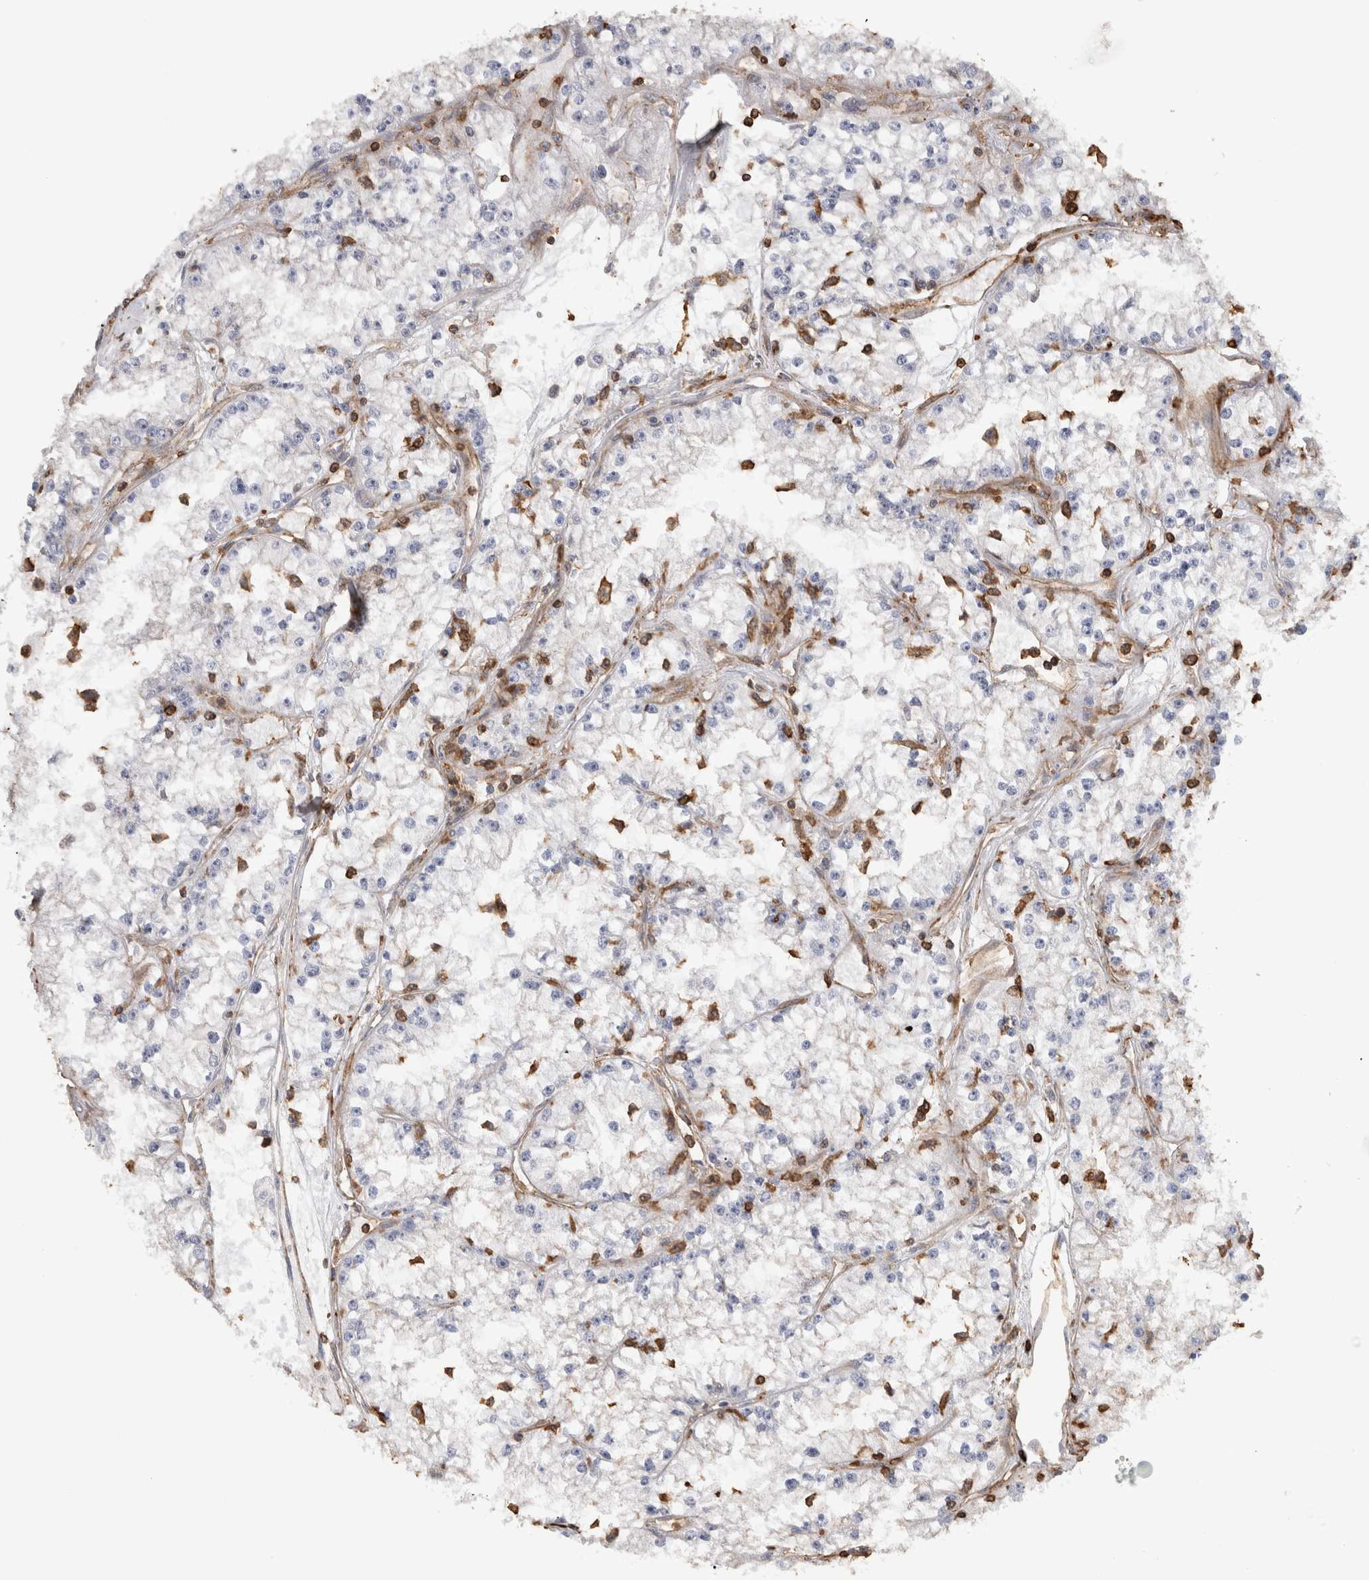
{"staining": {"intensity": "negative", "quantity": "none", "location": "none"}, "tissue": "renal cancer", "cell_type": "Tumor cells", "image_type": "cancer", "snomed": [{"axis": "morphology", "description": "Adenocarcinoma, NOS"}, {"axis": "topography", "description": "Kidney"}], "caption": "The histopathology image displays no significant expression in tumor cells of renal adenocarcinoma. Nuclei are stained in blue.", "gene": "GPER1", "patient": {"sex": "male", "age": 56}}